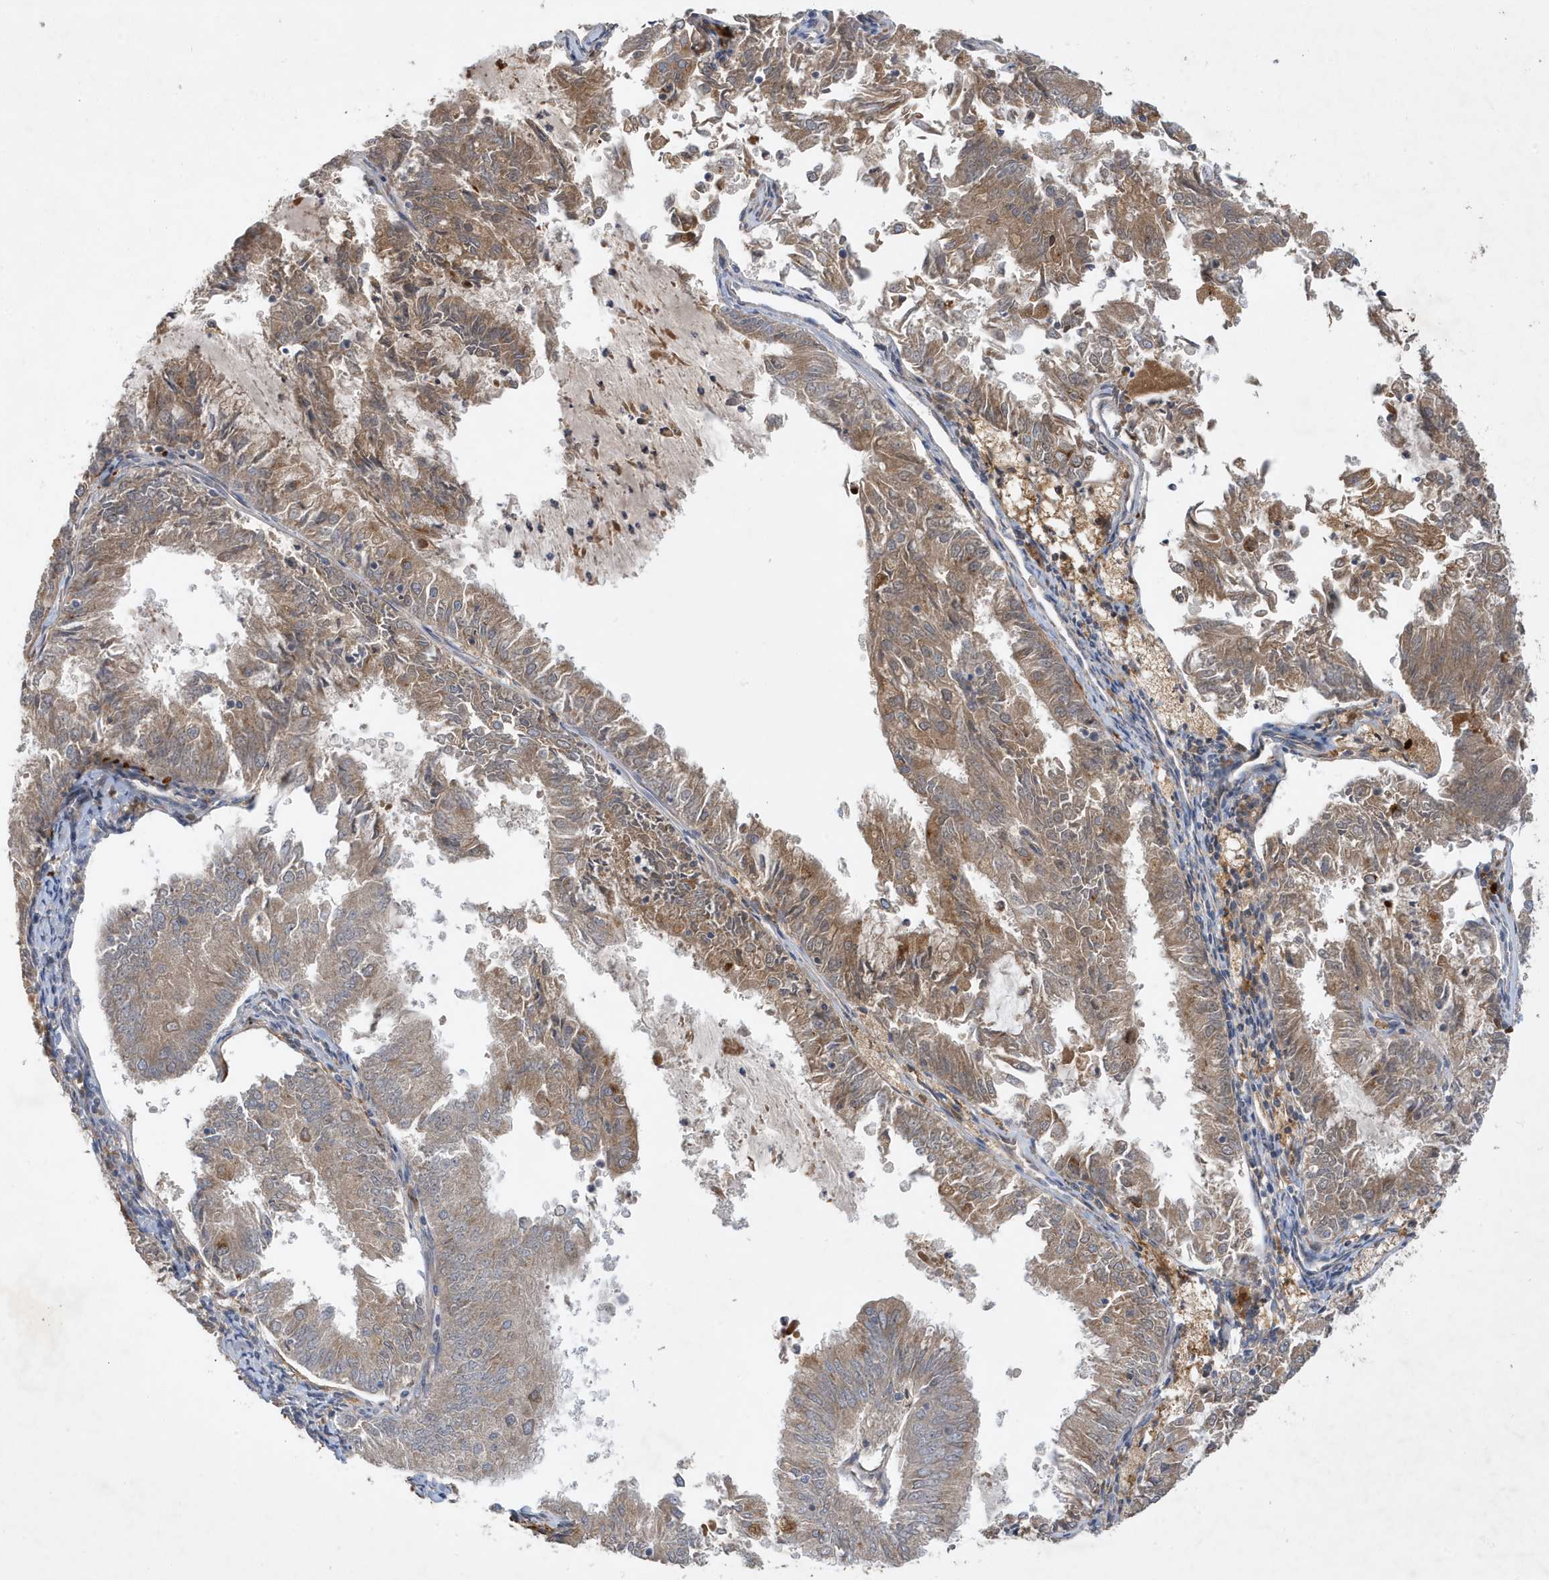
{"staining": {"intensity": "moderate", "quantity": "25%-75%", "location": "cytoplasmic/membranous"}, "tissue": "endometrial cancer", "cell_type": "Tumor cells", "image_type": "cancer", "snomed": [{"axis": "morphology", "description": "Adenocarcinoma, NOS"}, {"axis": "topography", "description": "Endometrium"}], "caption": "A histopathology image of human endometrial cancer (adenocarcinoma) stained for a protein demonstrates moderate cytoplasmic/membranous brown staining in tumor cells.", "gene": "LAPTM4A", "patient": {"sex": "female", "age": 57}}